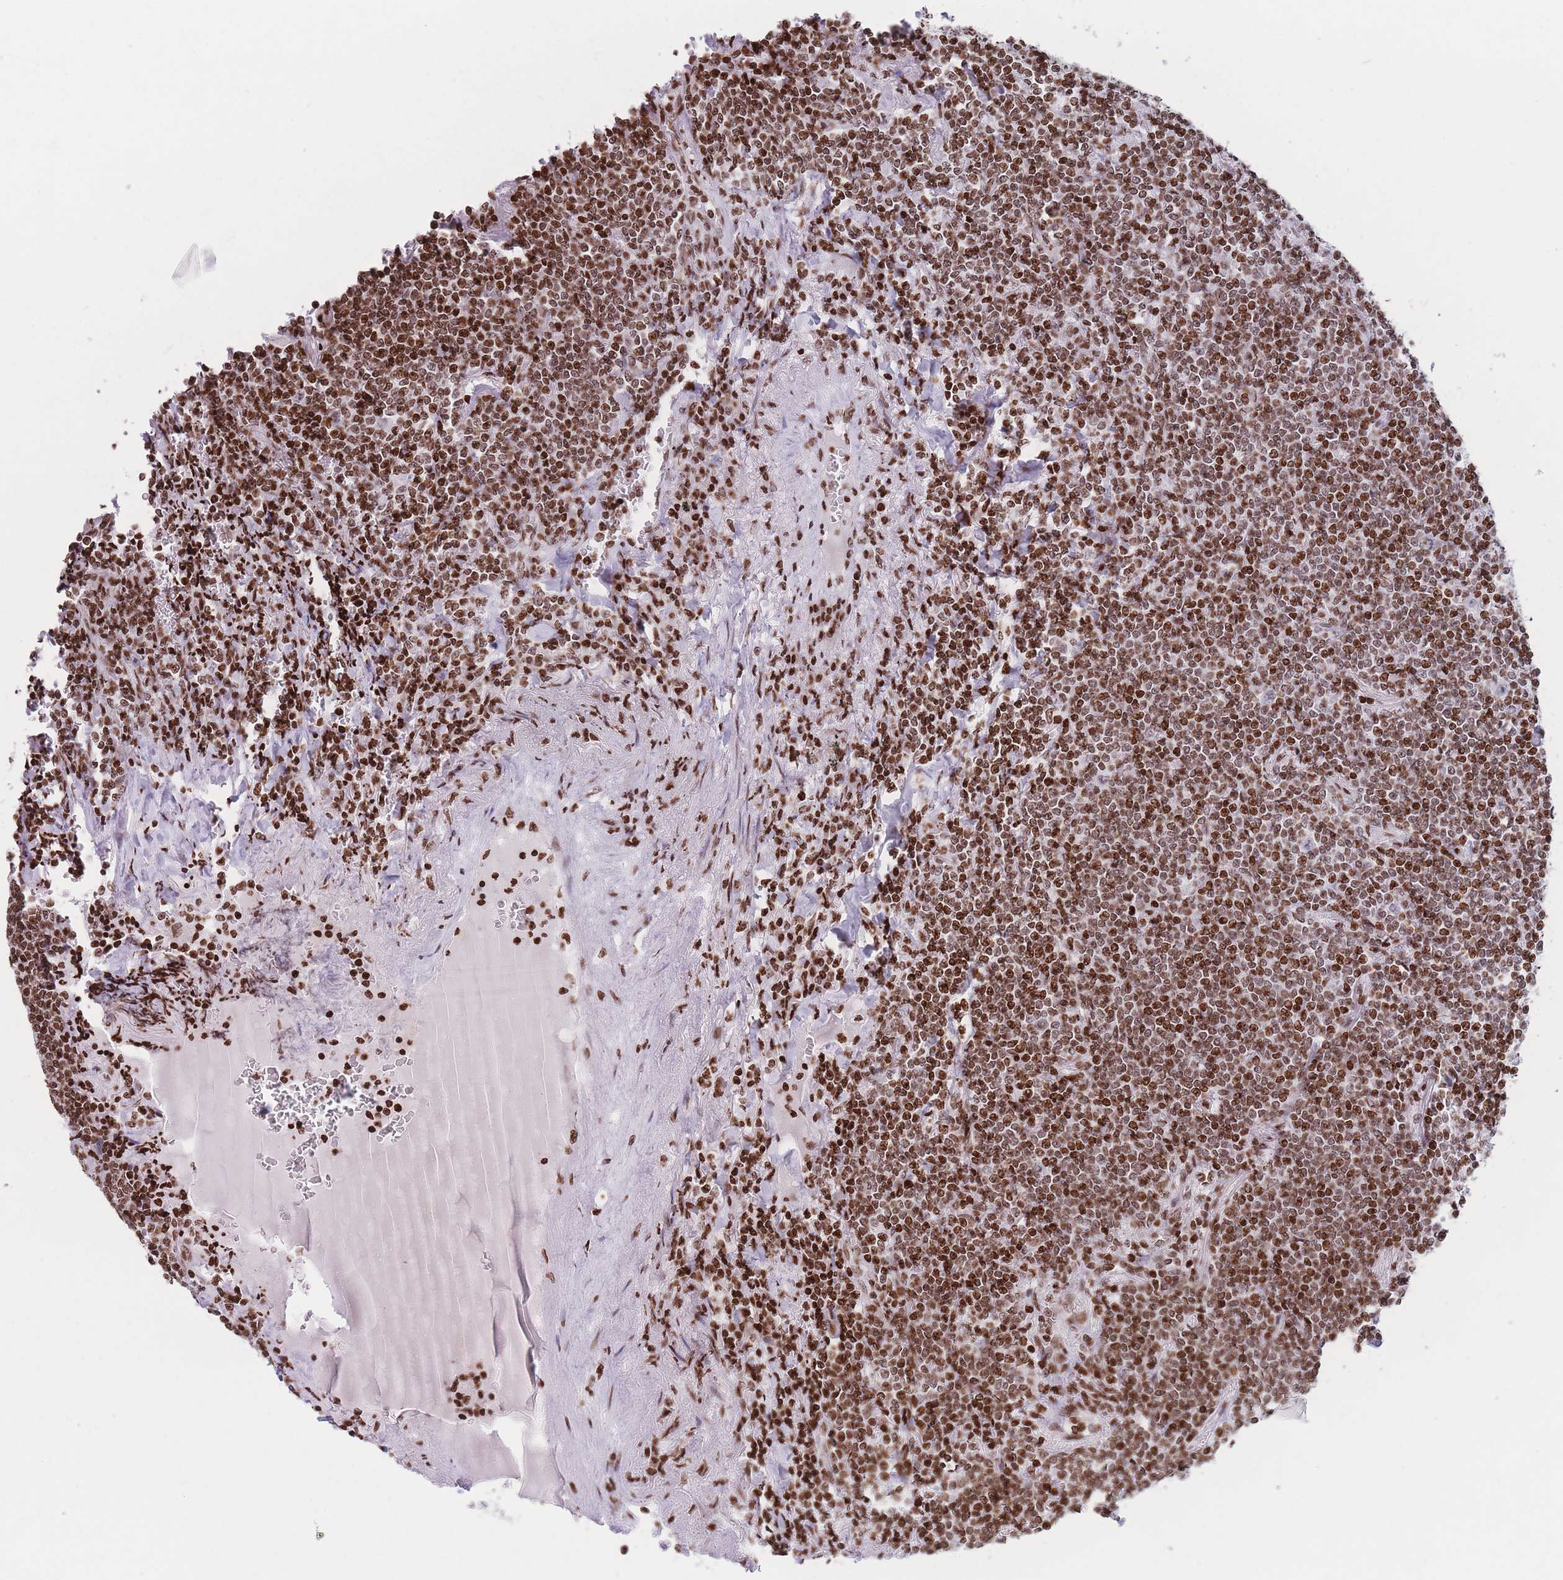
{"staining": {"intensity": "moderate", "quantity": ">75%", "location": "nuclear"}, "tissue": "lymphoma", "cell_type": "Tumor cells", "image_type": "cancer", "snomed": [{"axis": "morphology", "description": "Malignant lymphoma, non-Hodgkin's type, Low grade"}, {"axis": "topography", "description": "Lung"}], "caption": "This micrograph displays malignant lymphoma, non-Hodgkin's type (low-grade) stained with immunohistochemistry (IHC) to label a protein in brown. The nuclear of tumor cells show moderate positivity for the protein. Nuclei are counter-stained blue.", "gene": "AK9", "patient": {"sex": "female", "age": 71}}